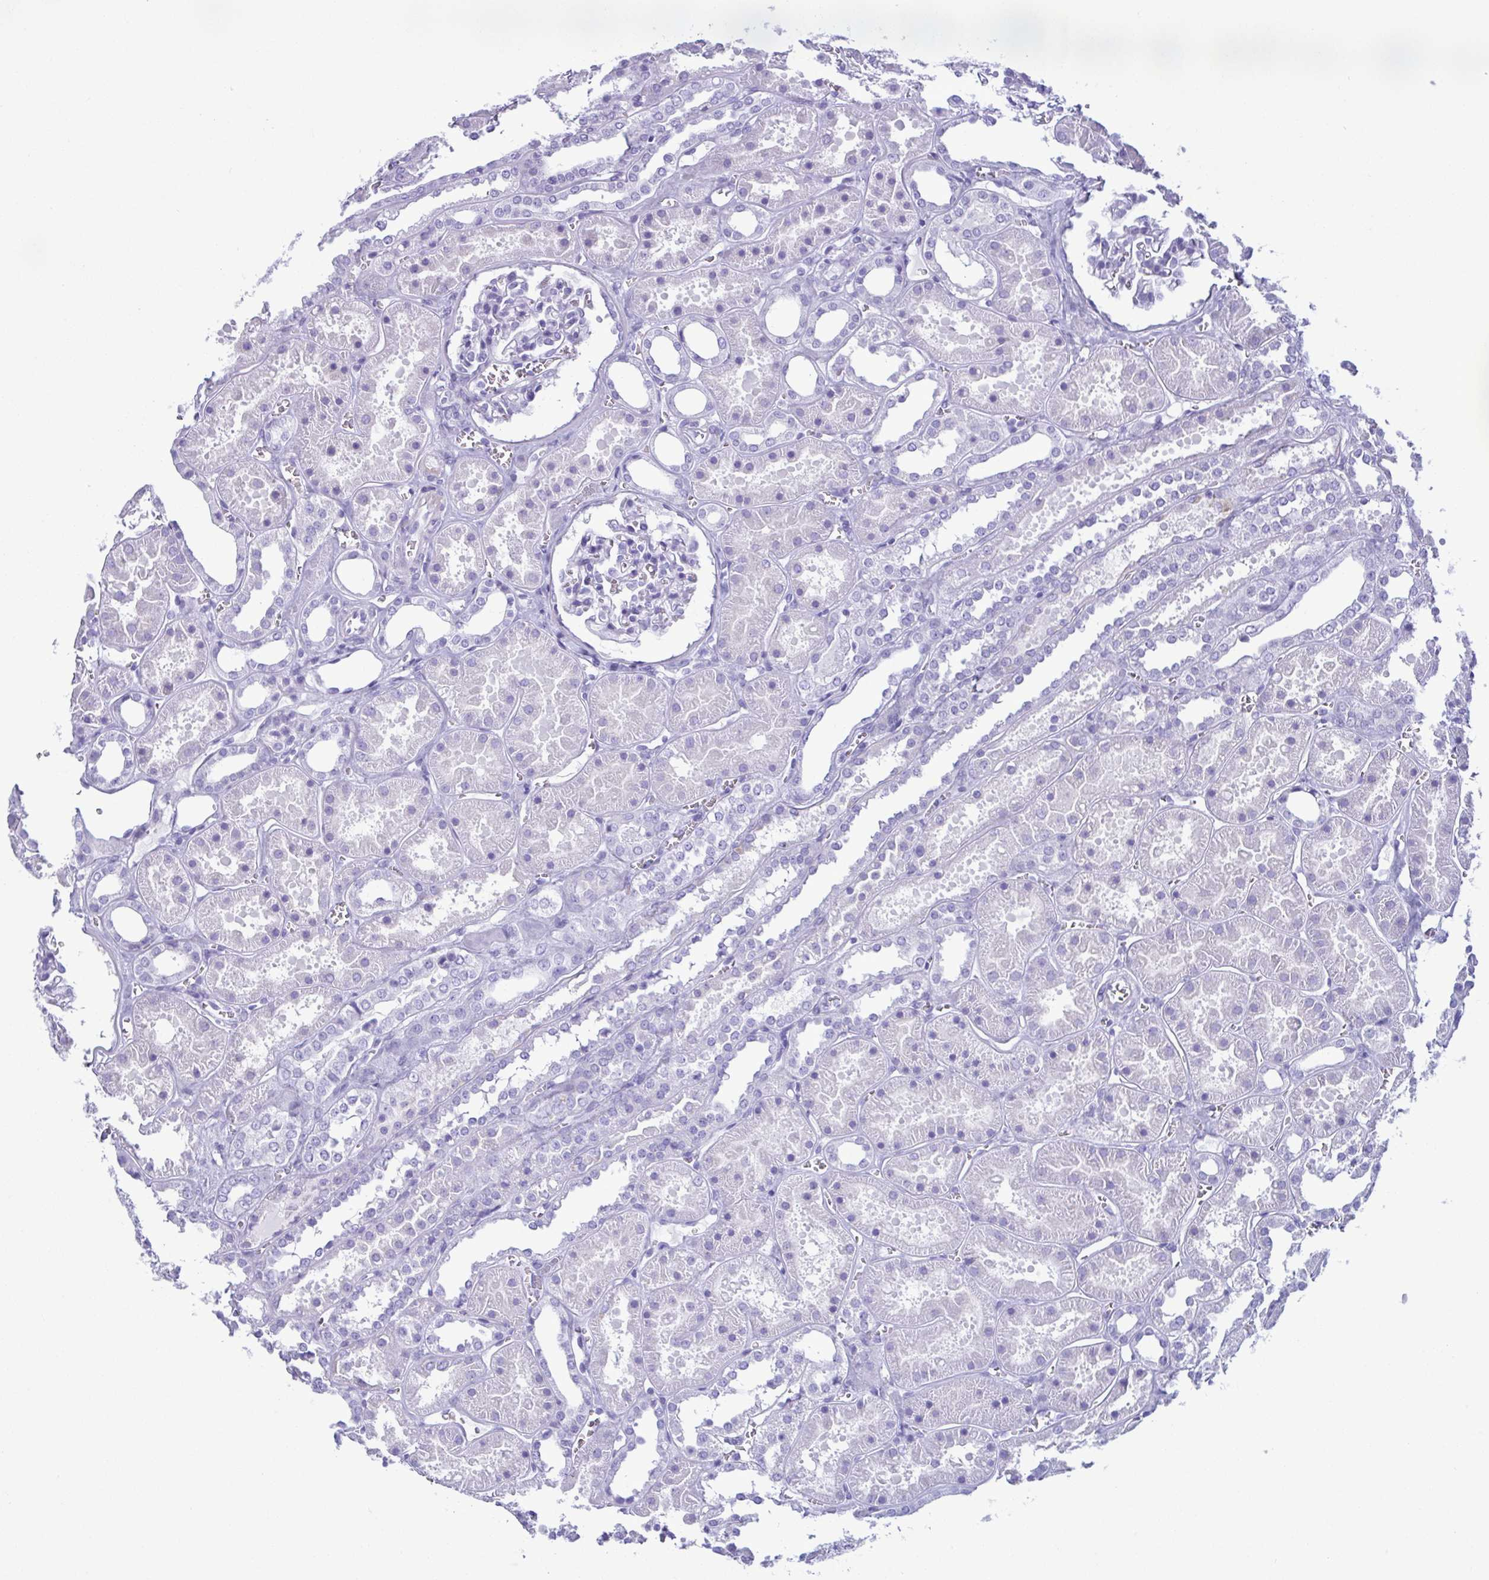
{"staining": {"intensity": "negative", "quantity": "none", "location": "none"}, "tissue": "kidney", "cell_type": "Cells in glomeruli", "image_type": "normal", "snomed": [{"axis": "morphology", "description": "Normal tissue, NOS"}, {"axis": "topography", "description": "Kidney"}], "caption": "Immunohistochemistry of unremarkable human kidney reveals no positivity in cells in glomeruli. (Brightfield microscopy of DAB (3,3'-diaminobenzidine) immunohistochemistry (IHC) at high magnification).", "gene": "LTF", "patient": {"sex": "female", "age": 41}}